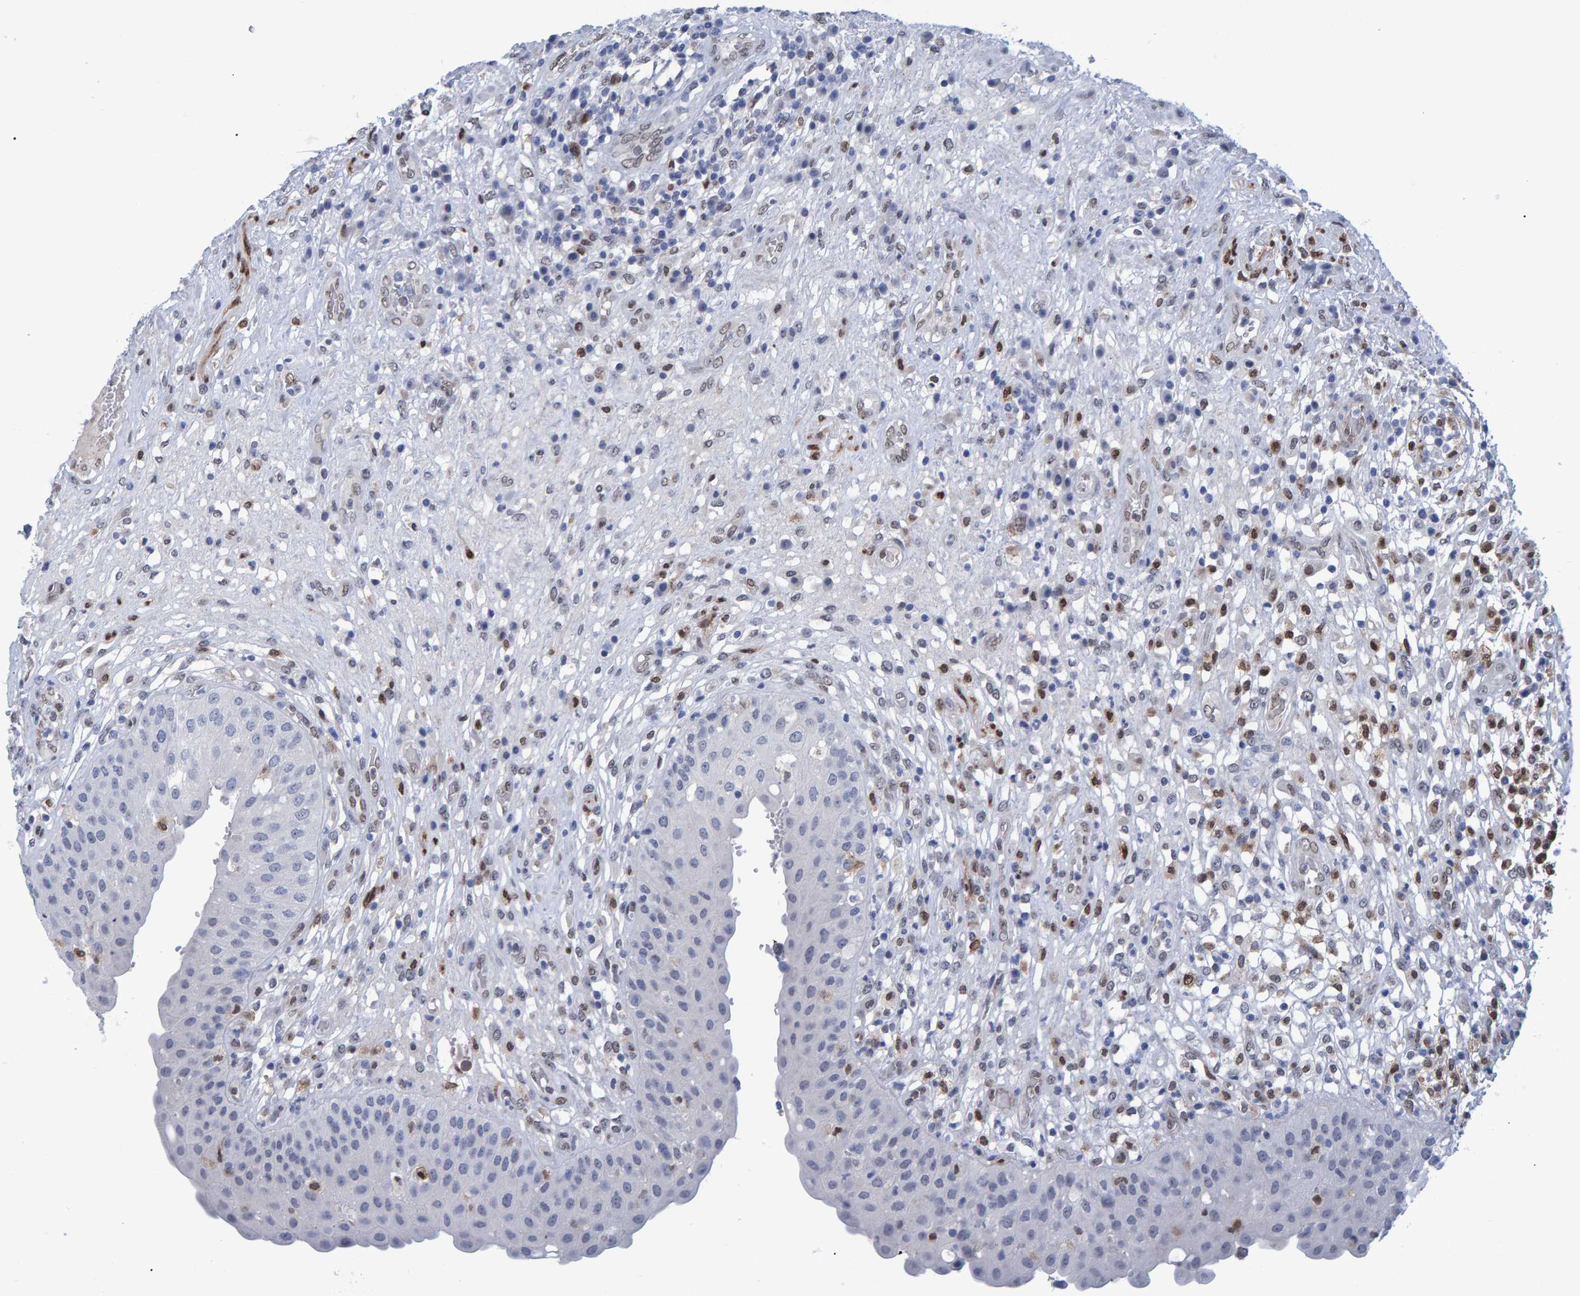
{"staining": {"intensity": "negative", "quantity": "none", "location": "none"}, "tissue": "urinary bladder", "cell_type": "Urothelial cells", "image_type": "normal", "snomed": [{"axis": "morphology", "description": "Normal tissue, NOS"}, {"axis": "topography", "description": "Urinary bladder"}], "caption": "Immunohistochemistry image of benign urinary bladder stained for a protein (brown), which reveals no positivity in urothelial cells. (DAB (3,3'-diaminobenzidine) immunohistochemistry visualized using brightfield microscopy, high magnification).", "gene": "QKI", "patient": {"sex": "female", "age": 62}}